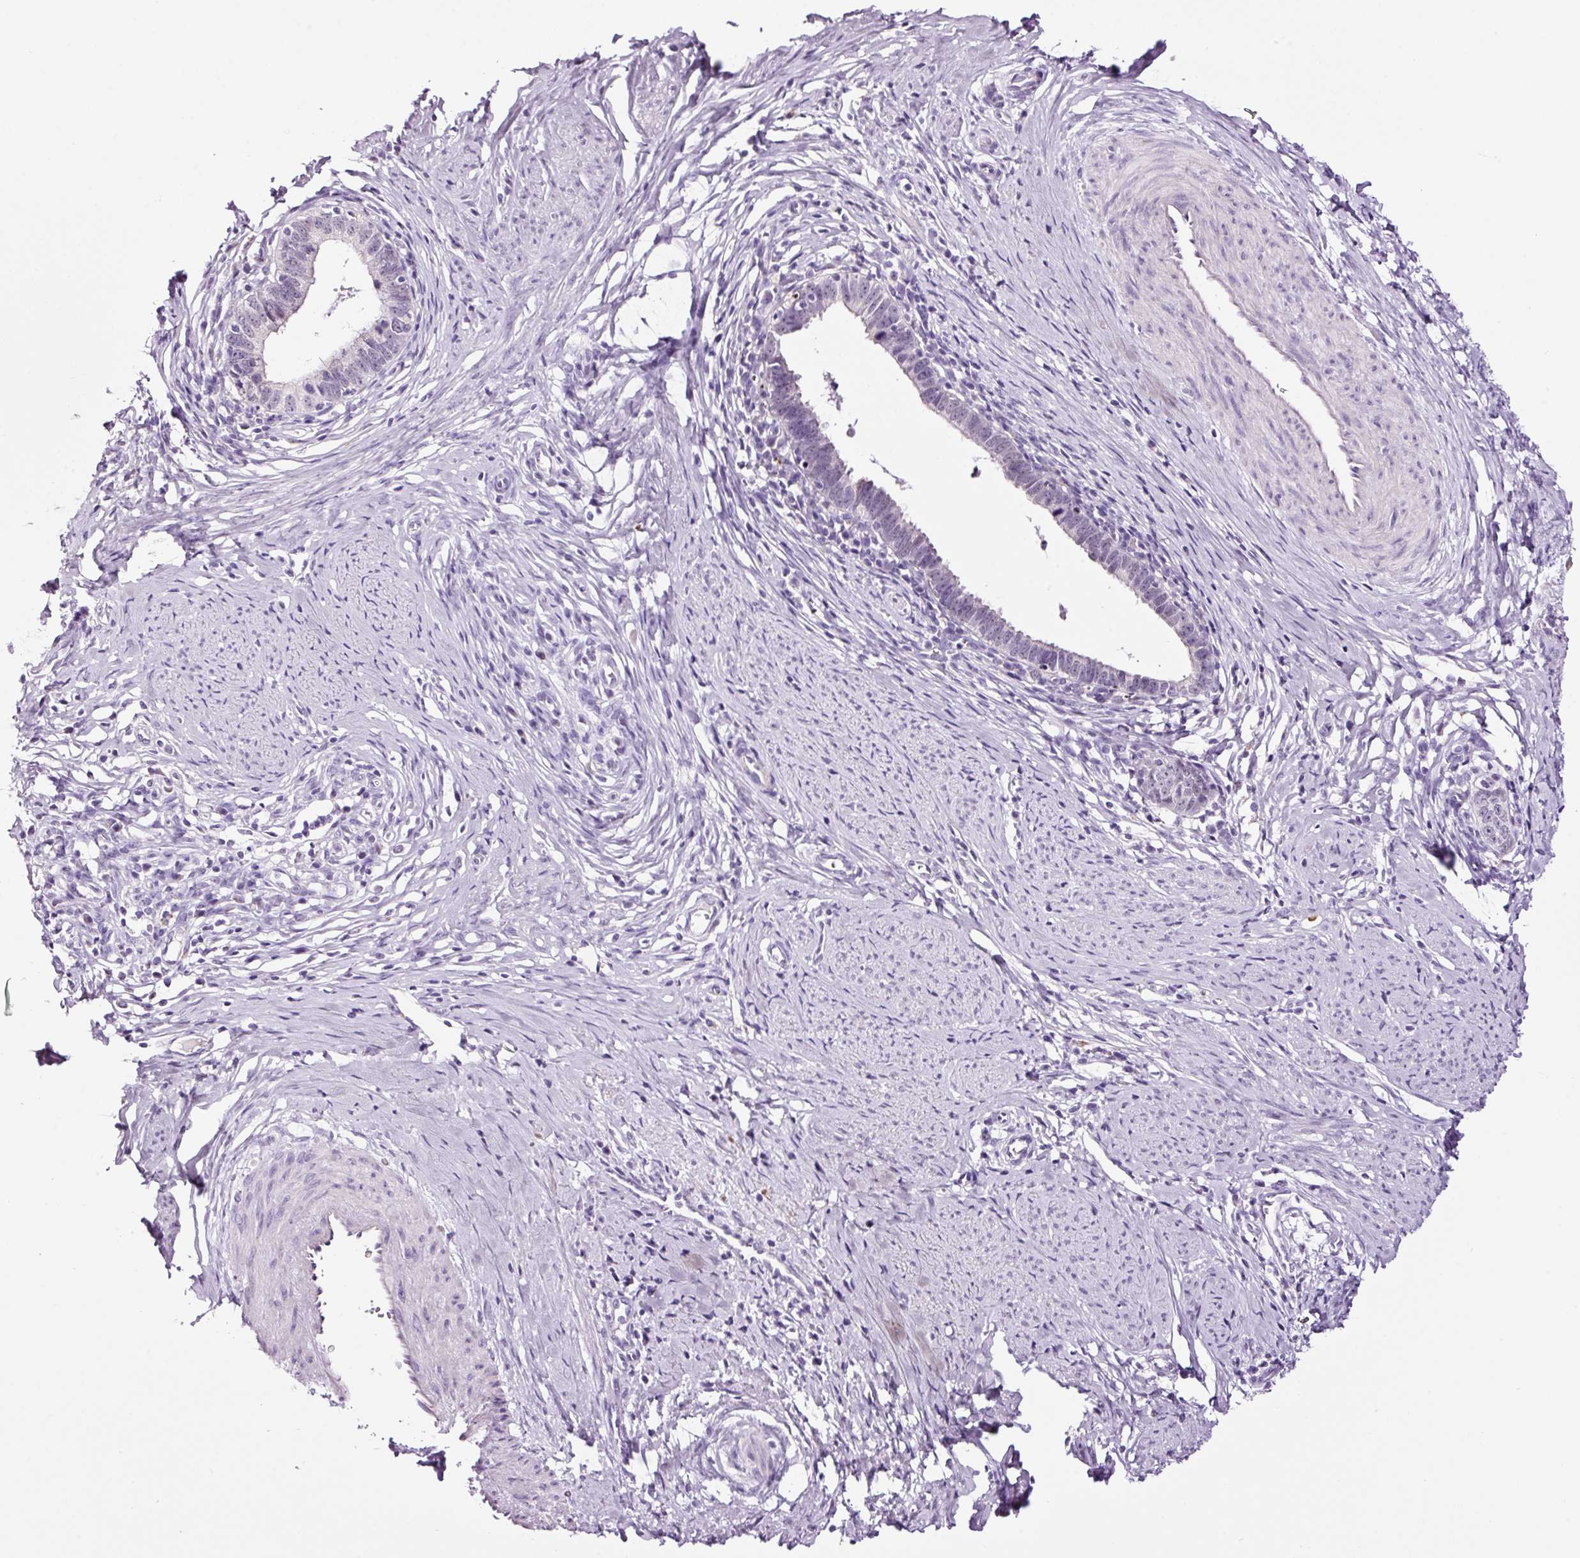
{"staining": {"intensity": "negative", "quantity": "none", "location": "none"}, "tissue": "cervical cancer", "cell_type": "Tumor cells", "image_type": "cancer", "snomed": [{"axis": "morphology", "description": "Adenocarcinoma, NOS"}, {"axis": "topography", "description": "Cervix"}], "caption": "High magnification brightfield microscopy of cervical cancer stained with DAB (3,3'-diaminobenzidine) (brown) and counterstained with hematoxylin (blue): tumor cells show no significant staining.", "gene": "RTF2", "patient": {"sex": "female", "age": 36}}